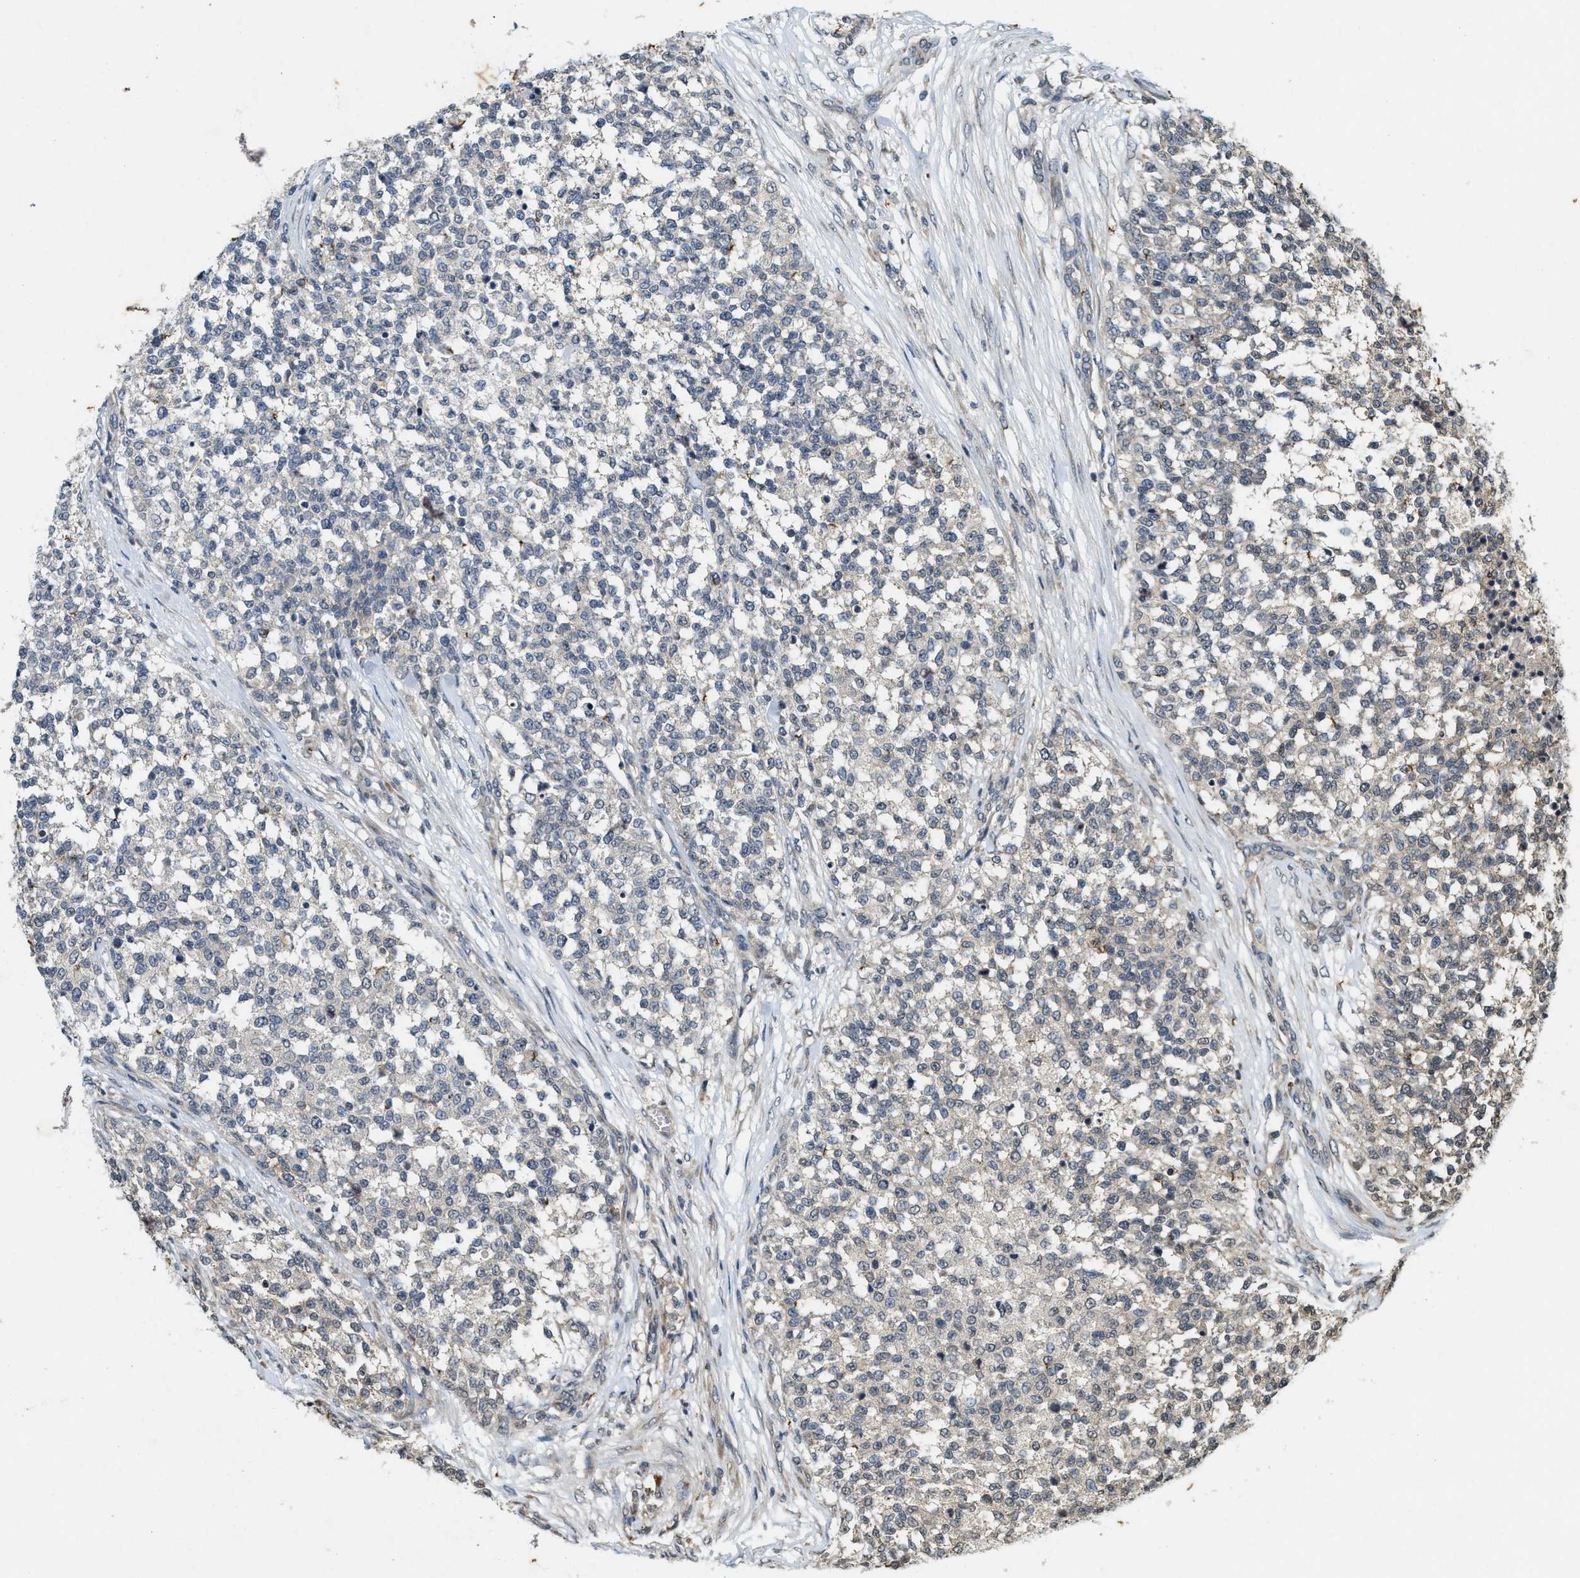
{"staining": {"intensity": "weak", "quantity": "<25%", "location": "cytoplasmic/membranous"}, "tissue": "testis cancer", "cell_type": "Tumor cells", "image_type": "cancer", "snomed": [{"axis": "morphology", "description": "Seminoma, NOS"}, {"axis": "topography", "description": "Testis"}], "caption": "Immunohistochemical staining of human testis cancer displays no significant staining in tumor cells.", "gene": "KIF21A", "patient": {"sex": "male", "age": 59}}